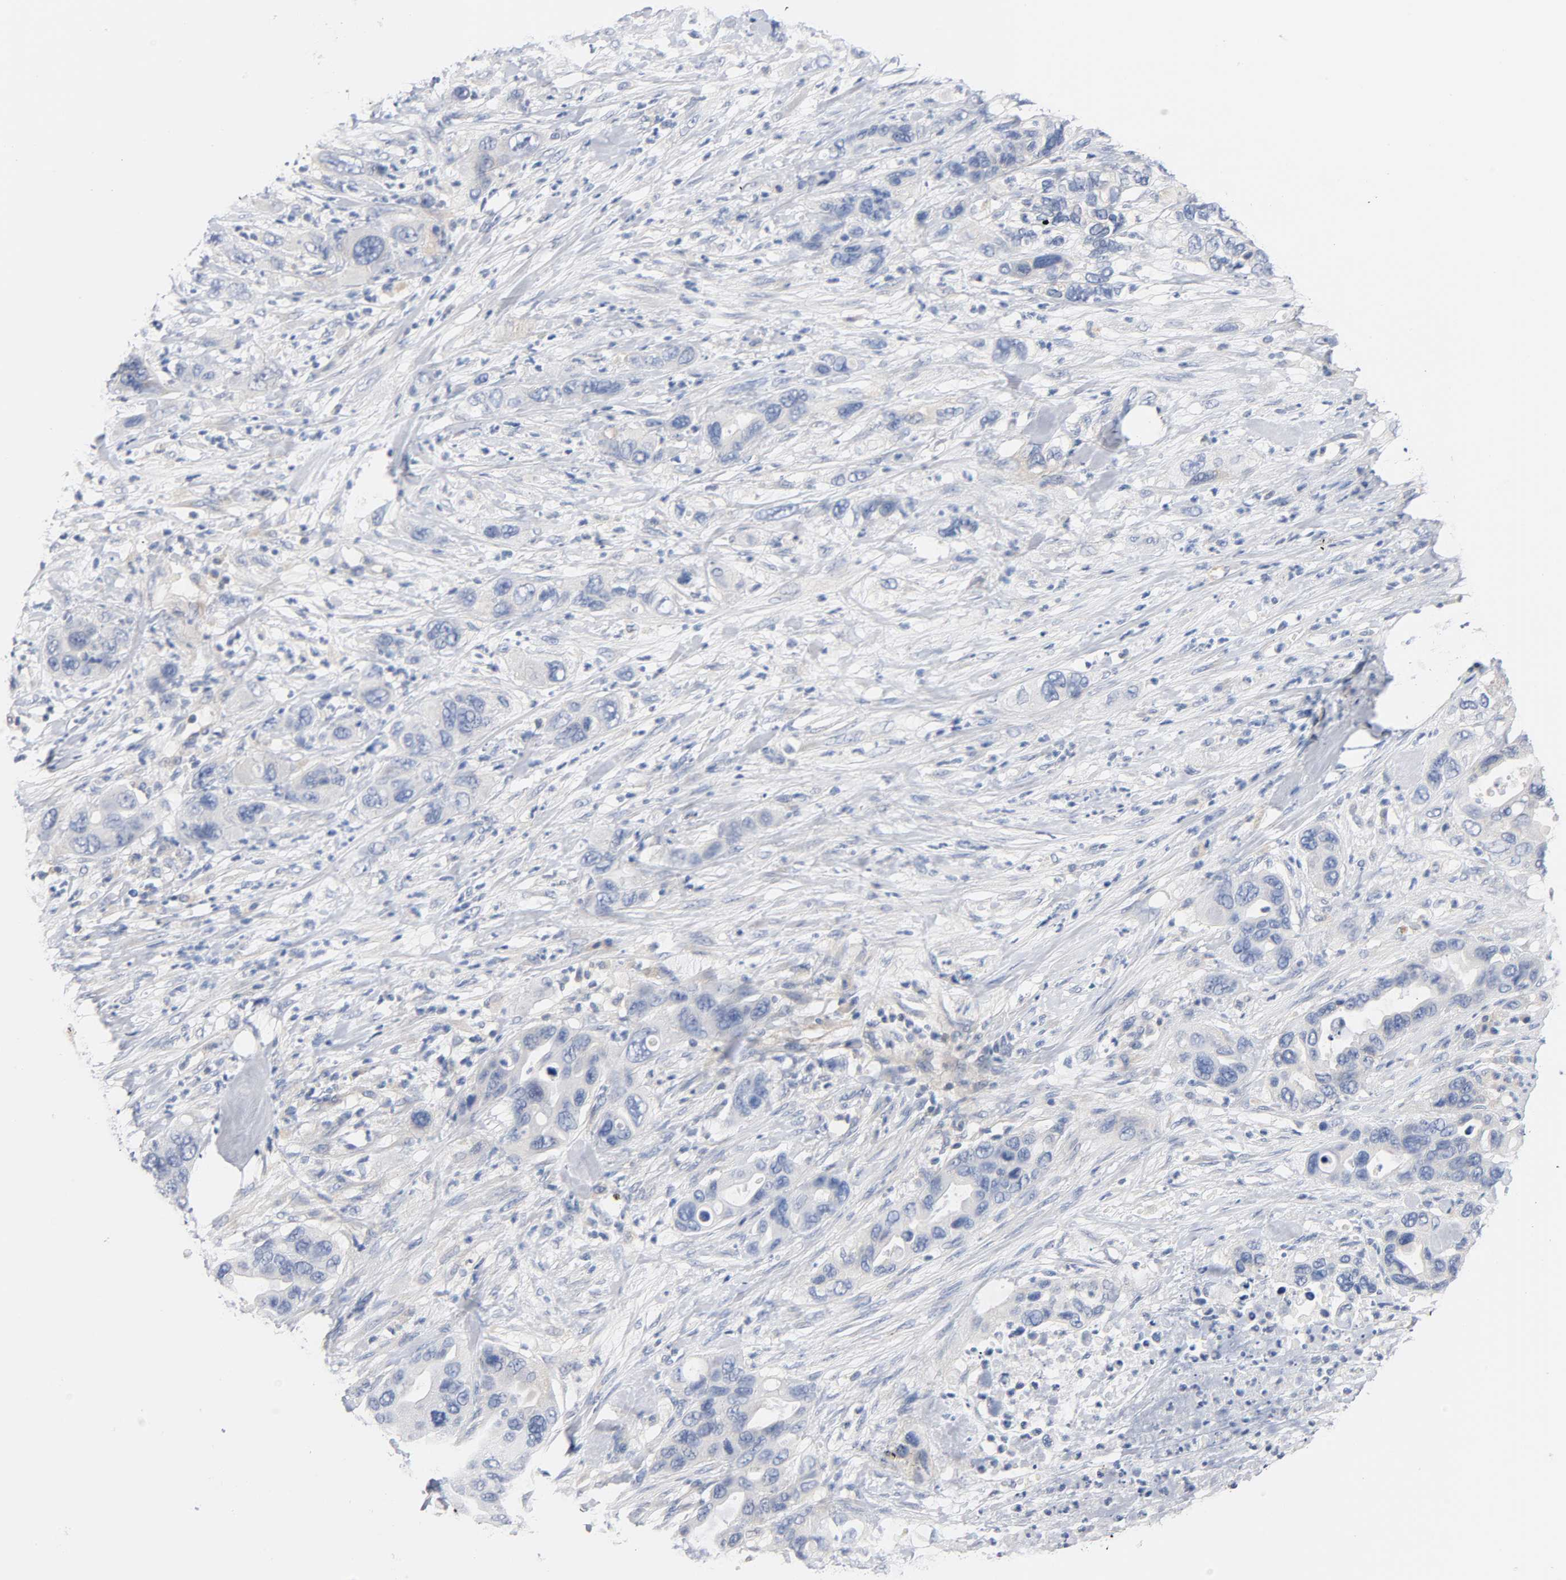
{"staining": {"intensity": "negative", "quantity": "none", "location": "none"}, "tissue": "pancreatic cancer", "cell_type": "Tumor cells", "image_type": "cancer", "snomed": [{"axis": "morphology", "description": "Adenocarcinoma, NOS"}, {"axis": "topography", "description": "Pancreas"}], "caption": "A histopathology image of human pancreatic adenocarcinoma is negative for staining in tumor cells. (DAB (3,3'-diaminobenzidine) IHC, high magnification).", "gene": "MALT1", "patient": {"sex": "female", "age": 71}}